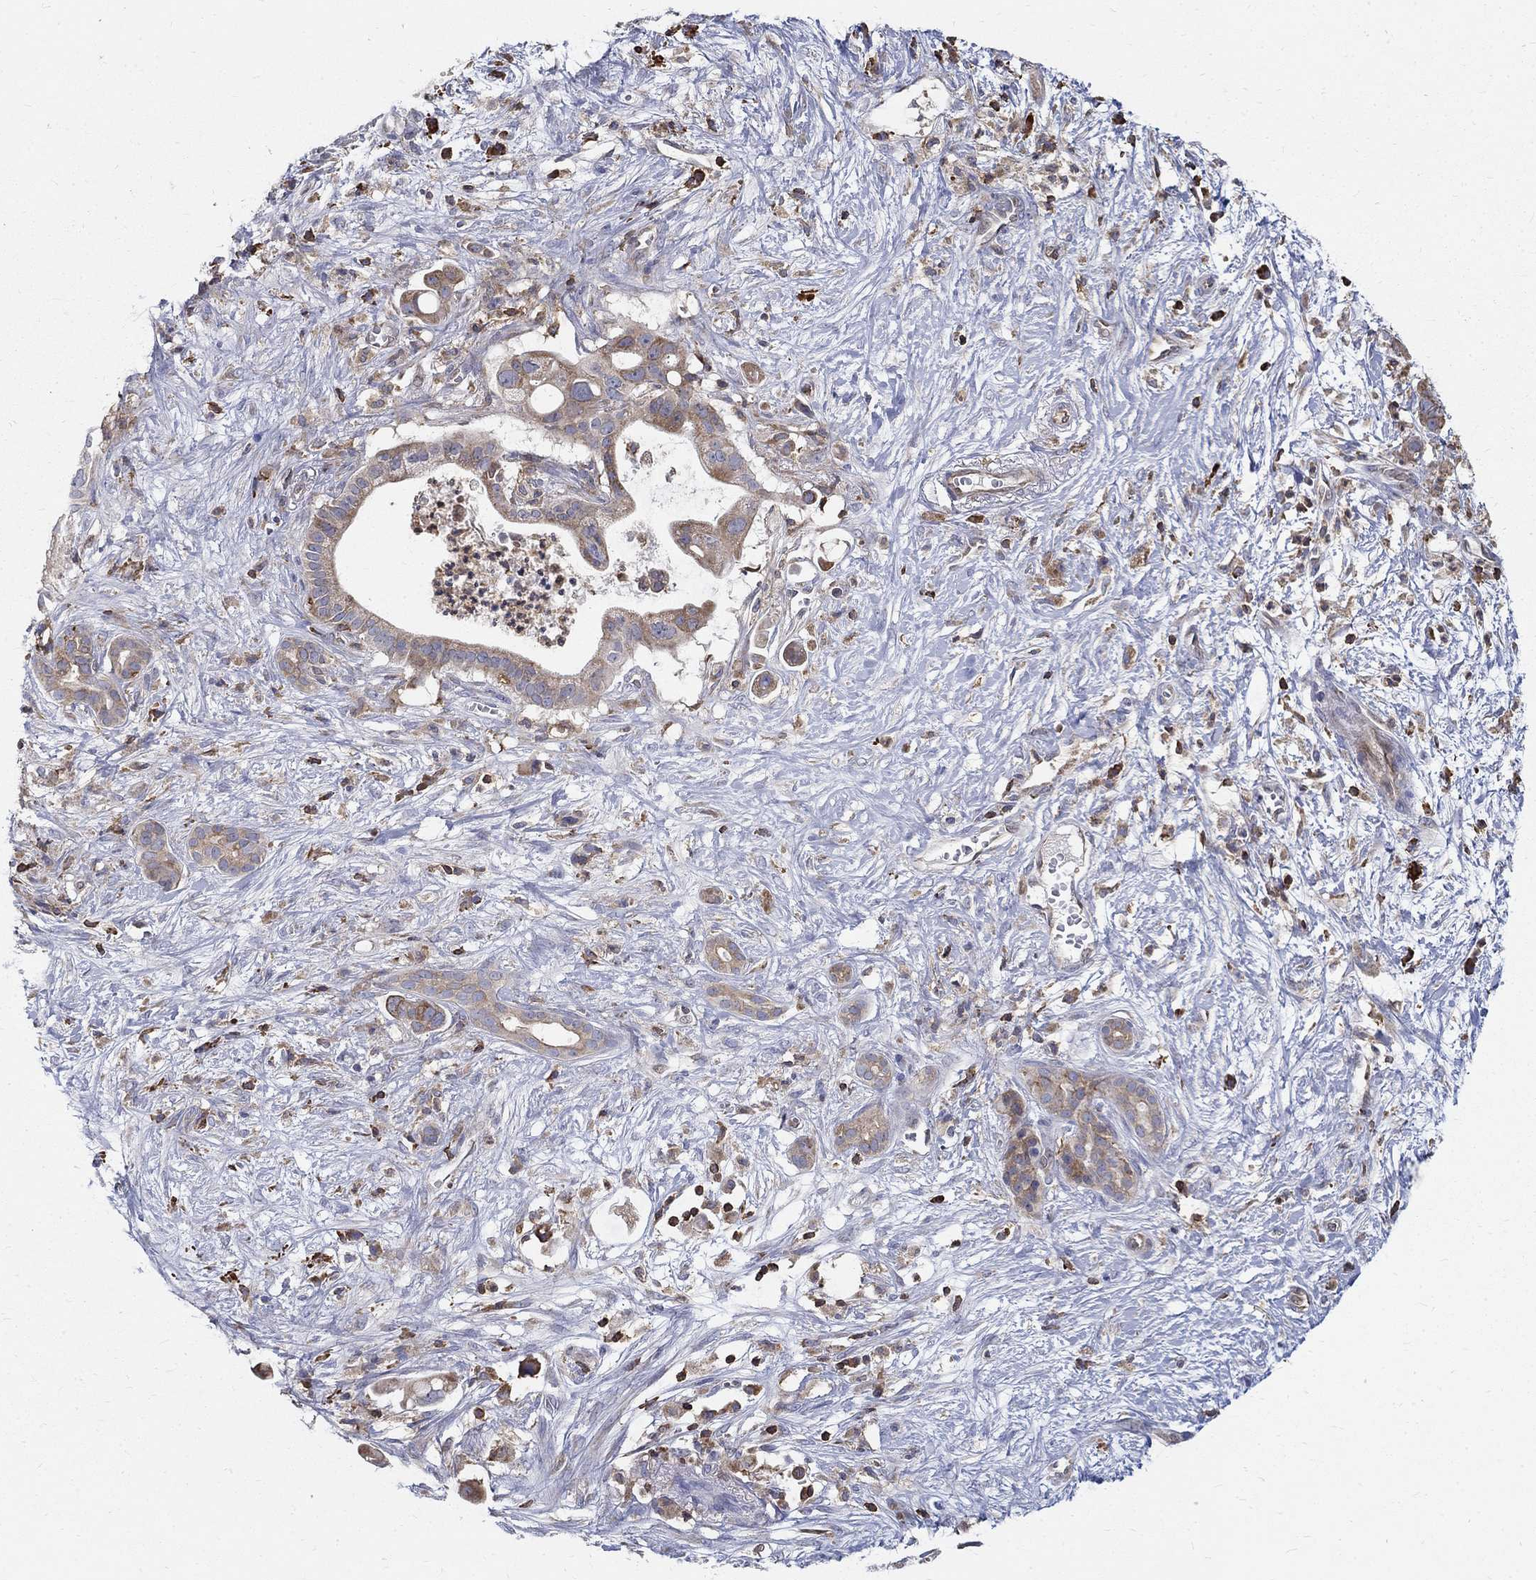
{"staining": {"intensity": "weak", "quantity": "25%-75%", "location": "cytoplasmic/membranous"}, "tissue": "pancreatic cancer", "cell_type": "Tumor cells", "image_type": "cancer", "snomed": [{"axis": "morphology", "description": "Adenocarcinoma, NOS"}, {"axis": "topography", "description": "Pancreas"}], "caption": "This photomicrograph demonstrates adenocarcinoma (pancreatic) stained with immunohistochemistry (IHC) to label a protein in brown. The cytoplasmic/membranous of tumor cells show weak positivity for the protein. Nuclei are counter-stained blue.", "gene": "AGAP2", "patient": {"sex": "male", "age": 61}}